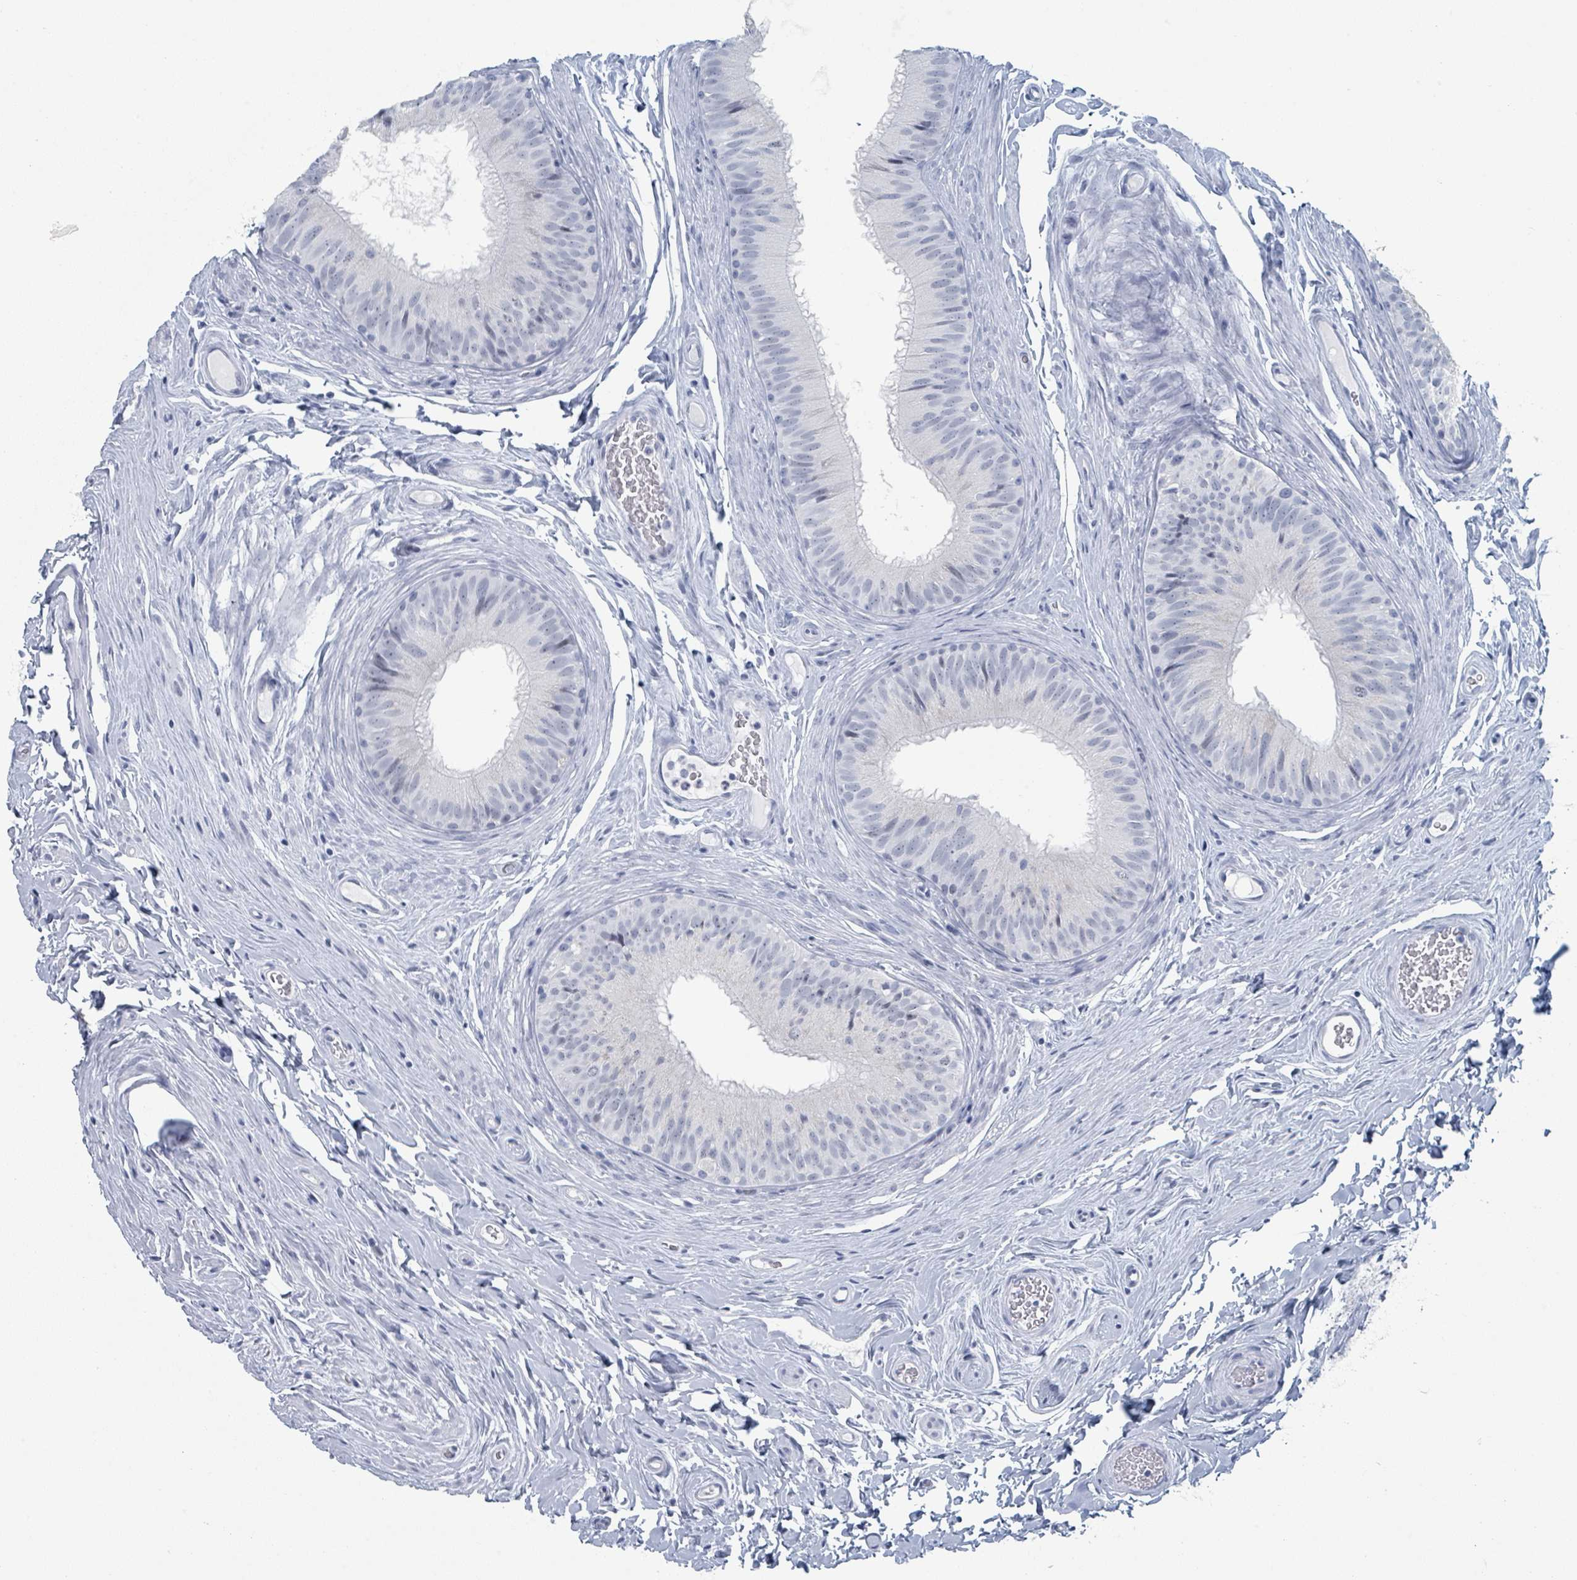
{"staining": {"intensity": "negative", "quantity": "none", "location": "none"}, "tissue": "epididymis", "cell_type": "Glandular cells", "image_type": "normal", "snomed": [{"axis": "morphology", "description": "Normal tissue, NOS"}, {"axis": "topography", "description": "Epididymis, spermatic cord, NOS"}], "caption": "This is an immunohistochemistry image of normal epididymis. There is no positivity in glandular cells.", "gene": "GPR15LG", "patient": {"sex": "male", "age": 25}}